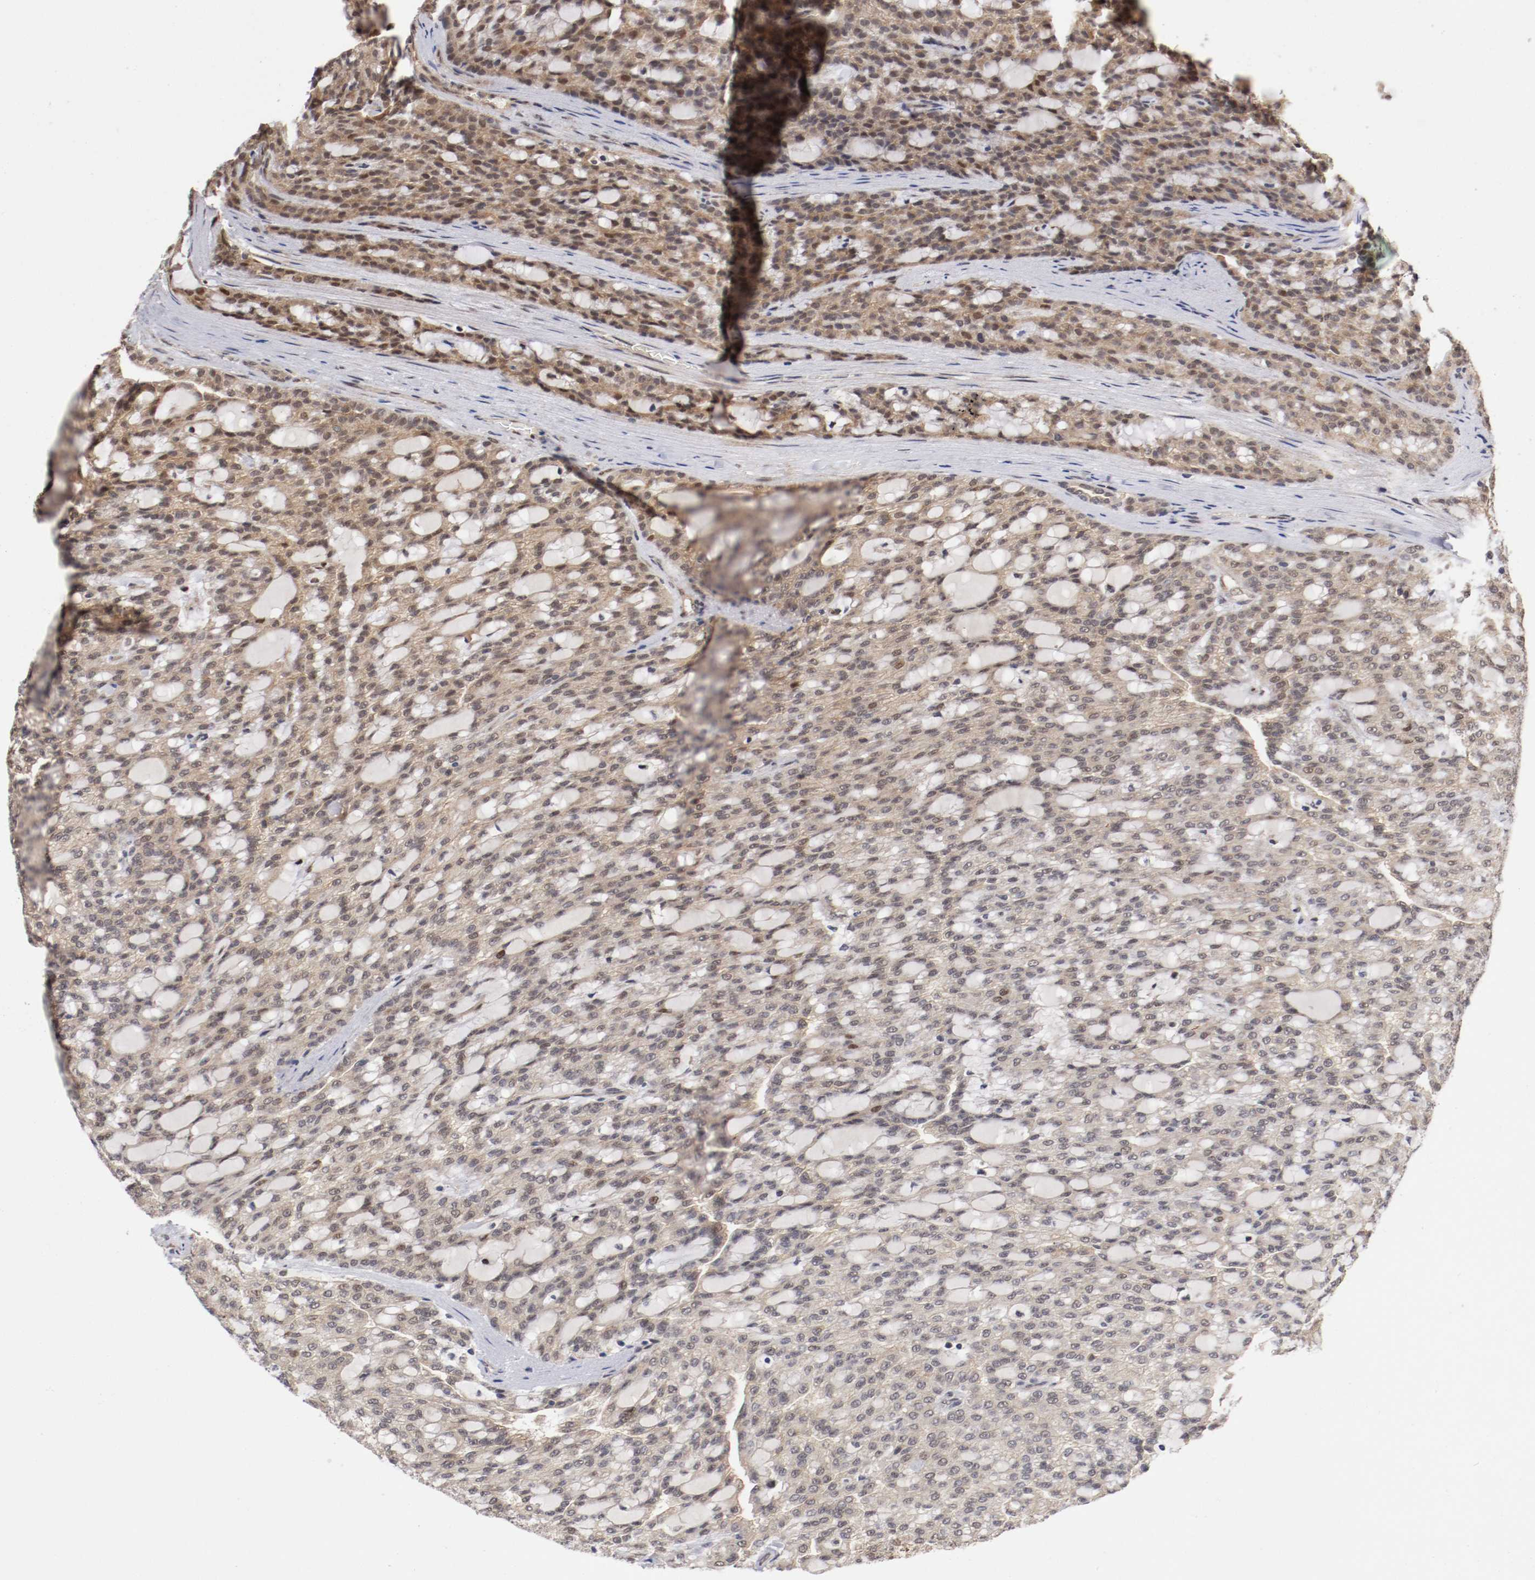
{"staining": {"intensity": "weak", "quantity": ">75%", "location": "cytoplasmic/membranous,nuclear"}, "tissue": "renal cancer", "cell_type": "Tumor cells", "image_type": "cancer", "snomed": [{"axis": "morphology", "description": "Adenocarcinoma, NOS"}, {"axis": "topography", "description": "Kidney"}], "caption": "Brown immunohistochemical staining in renal cancer shows weak cytoplasmic/membranous and nuclear positivity in about >75% of tumor cells.", "gene": "DNMT3B", "patient": {"sex": "male", "age": 63}}